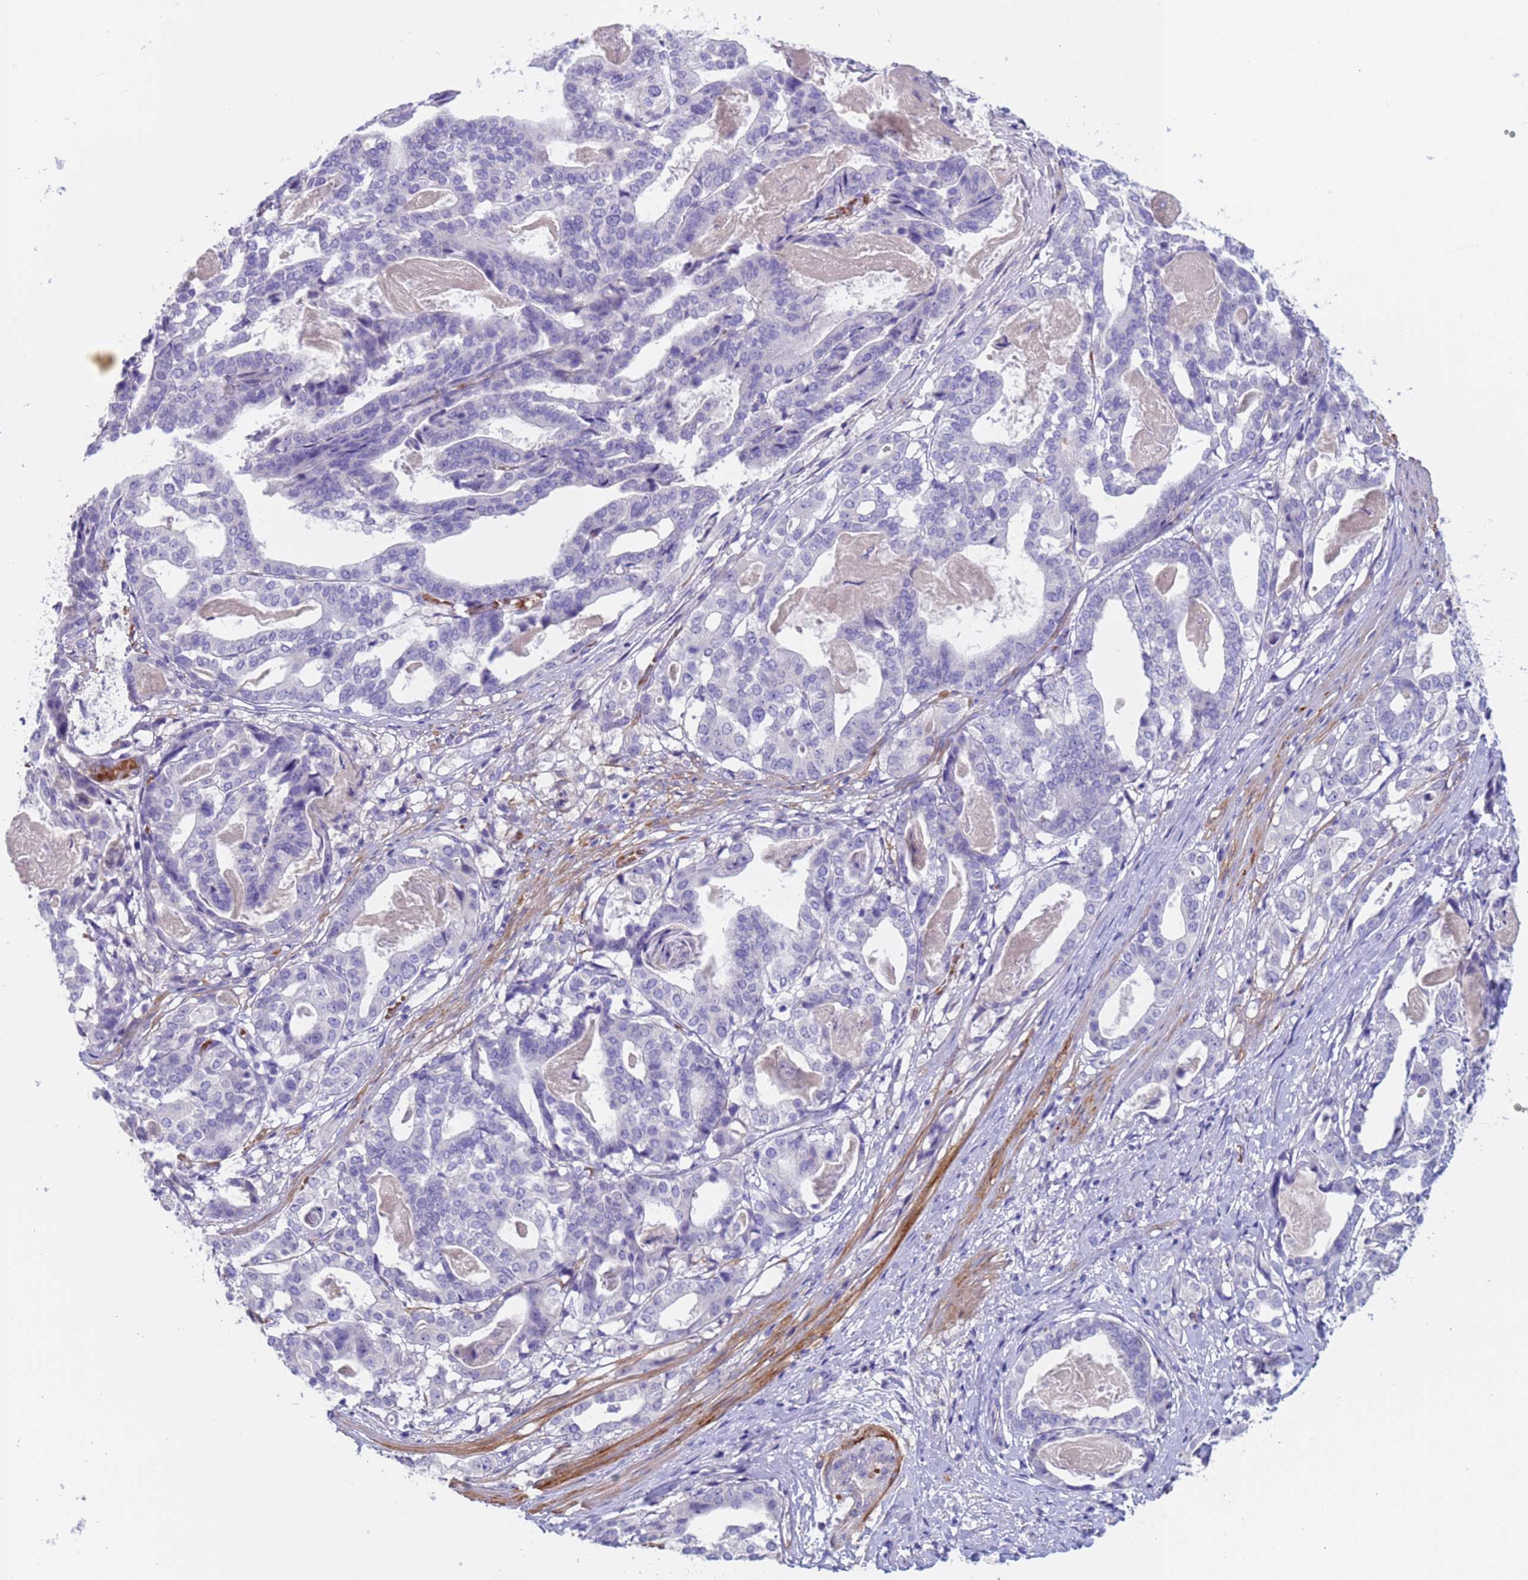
{"staining": {"intensity": "negative", "quantity": "none", "location": "none"}, "tissue": "stomach cancer", "cell_type": "Tumor cells", "image_type": "cancer", "snomed": [{"axis": "morphology", "description": "Adenocarcinoma, NOS"}, {"axis": "topography", "description": "Stomach"}], "caption": "An image of human stomach cancer is negative for staining in tumor cells. Brightfield microscopy of IHC stained with DAB (brown) and hematoxylin (blue), captured at high magnification.", "gene": "KBTBD3", "patient": {"sex": "male", "age": 48}}